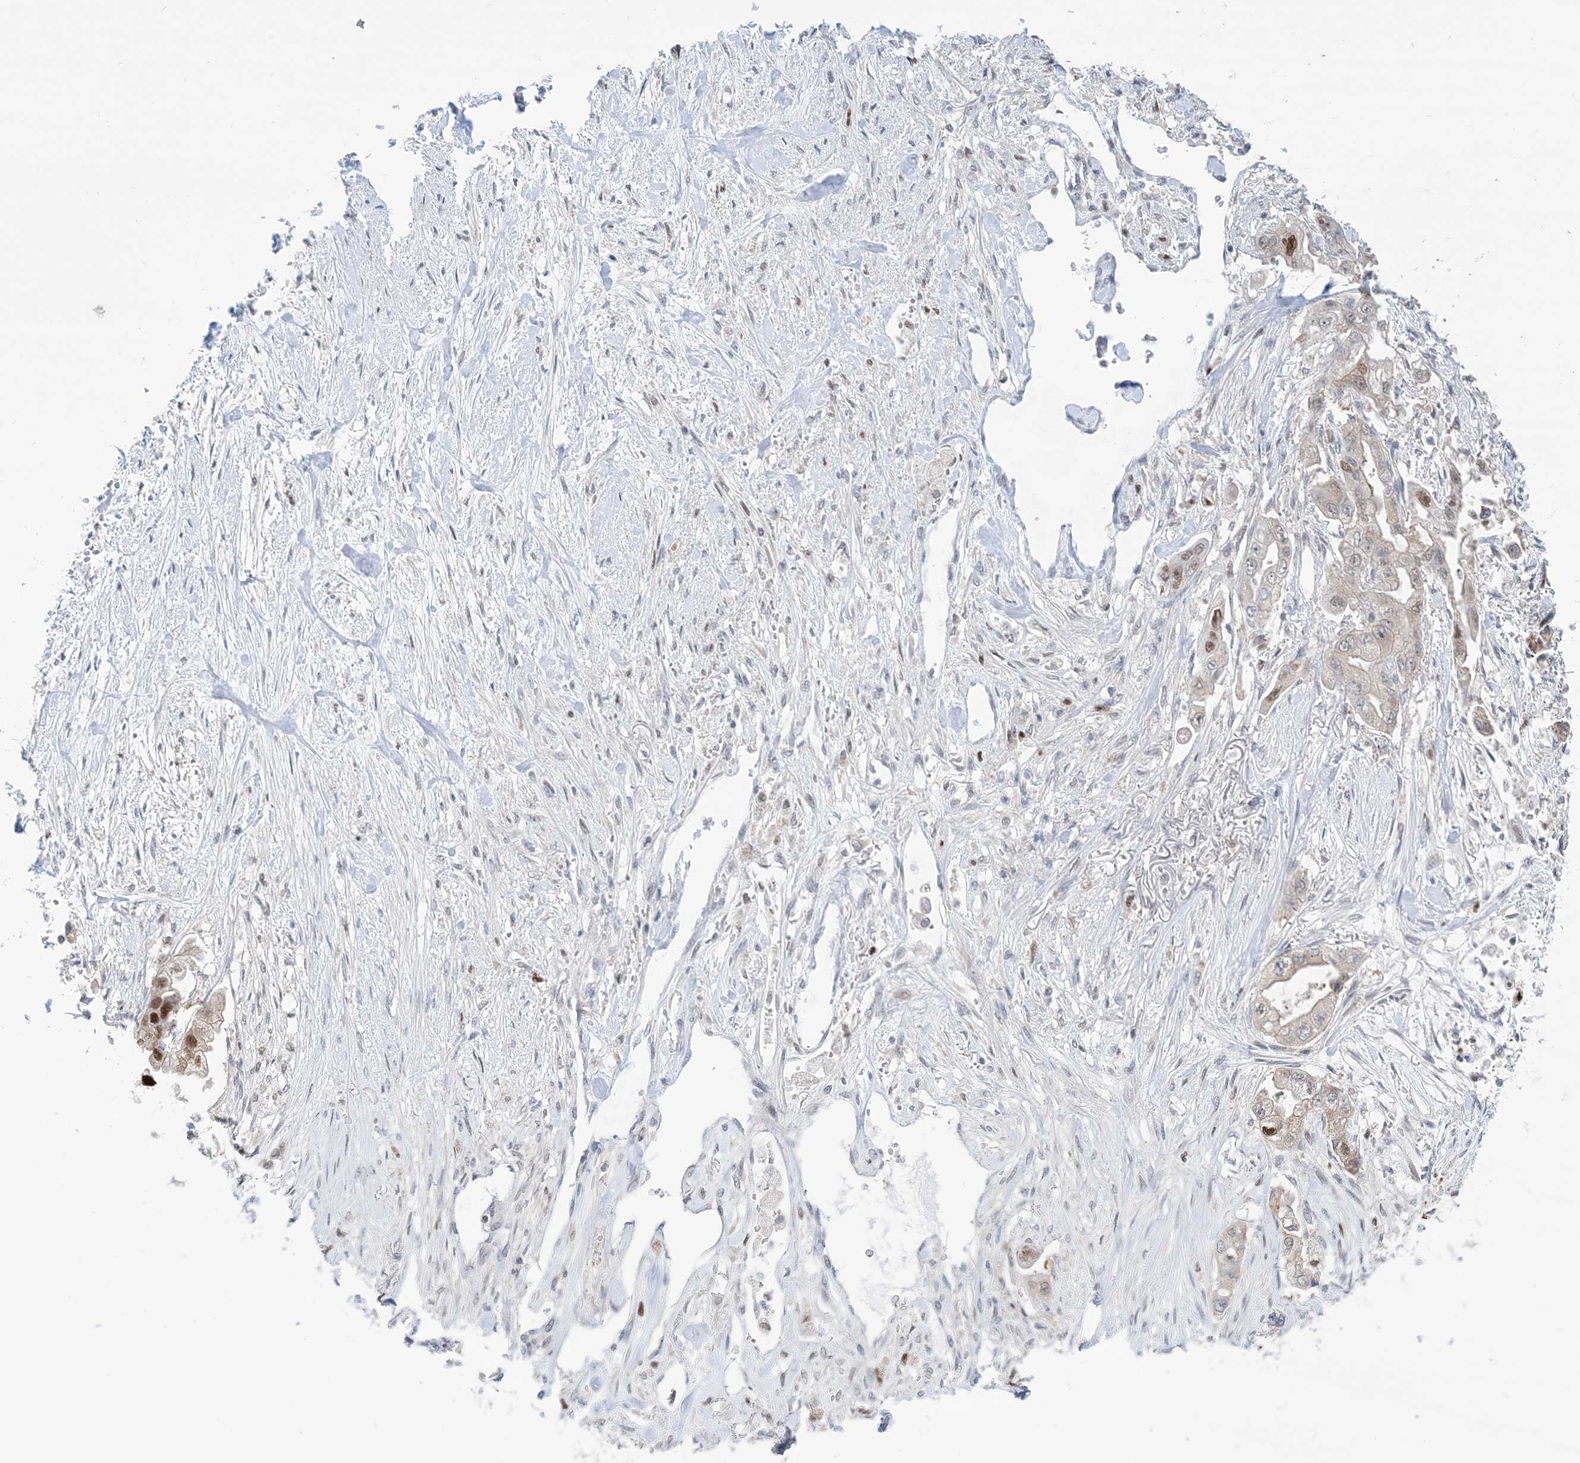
{"staining": {"intensity": "moderate", "quantity": "<25%", "location": "cytoplasmic/membranous,nuclear"}, "tissue": "stomach cancer", "cell_type": "Tumor cells", "image_type": "cancer", "snomed": [{"axis": "morphology", "description": "Adenocarcinoma, NOS"}, {"axis": "topography", "description": "Stomach"}], "caption": "Immunohistochemical staining of stomach cancer reveals low levels of moderate cytoplasmic/membranous and nuclear positivity in about <25% of tumor cells. (brown staining indicates protein expression, while blue staining denotes nuclei).", "gene": "TFPT", "patient": {"sex": "male", "age": 62}}